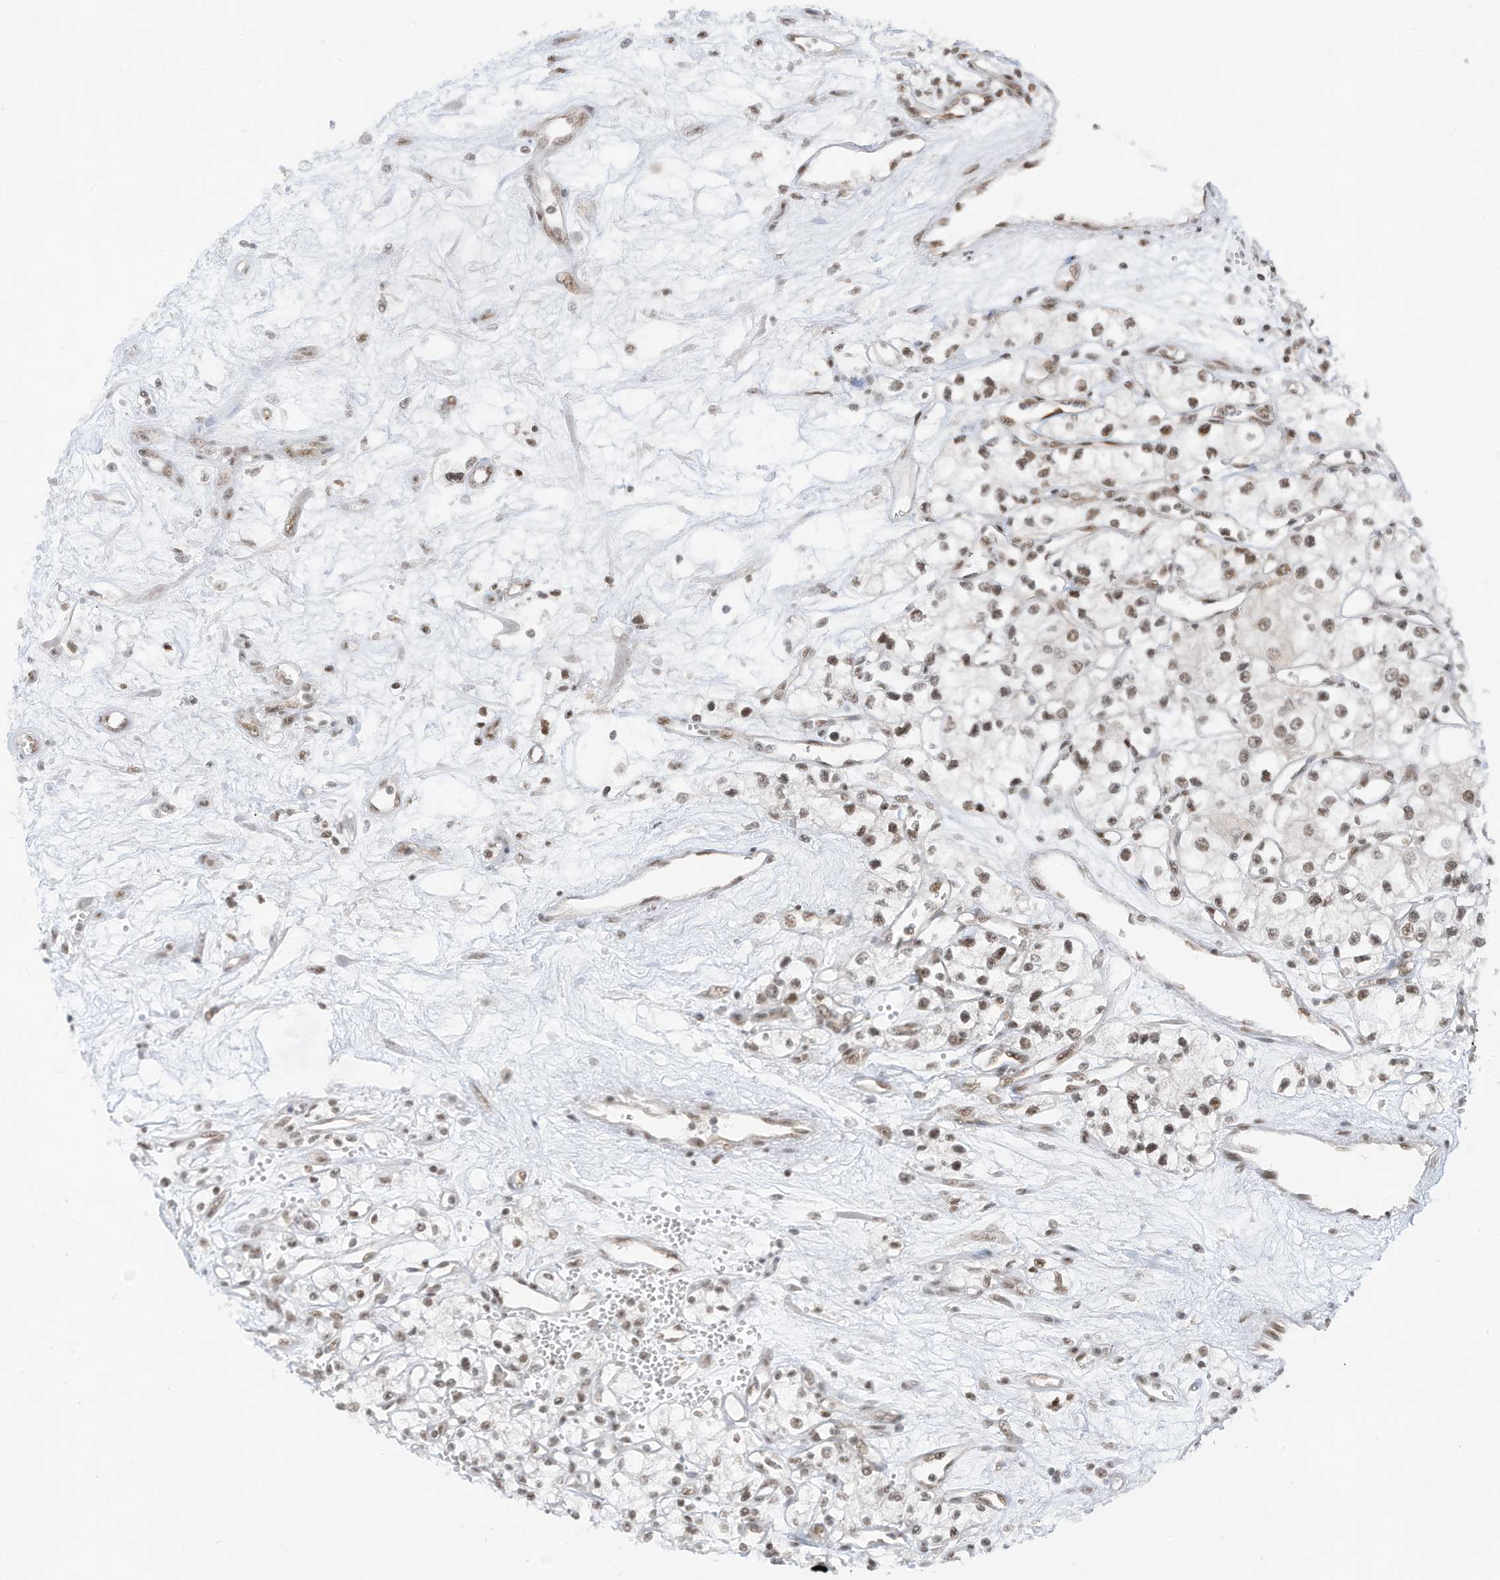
{"staining": {"intensity": "weak", "quantity": "<25%", "location": "nuclear"}, "tissue": "renal cancer", "cell_type": "Tumor cells", "image_type": "cancer", "snomed": [{"axis": "morphology", "description": "Adenocarcinoma, NOS"}, {"axis": "topography", "description": "Kidney"}], "caption": "A photomicrograph of adenocarcinoma (renal) stained for a protein demonstrates no brown staining in tumor cells.", "gene": "AURKAIP1", "patient": {"sex": "male", "age": 59}}